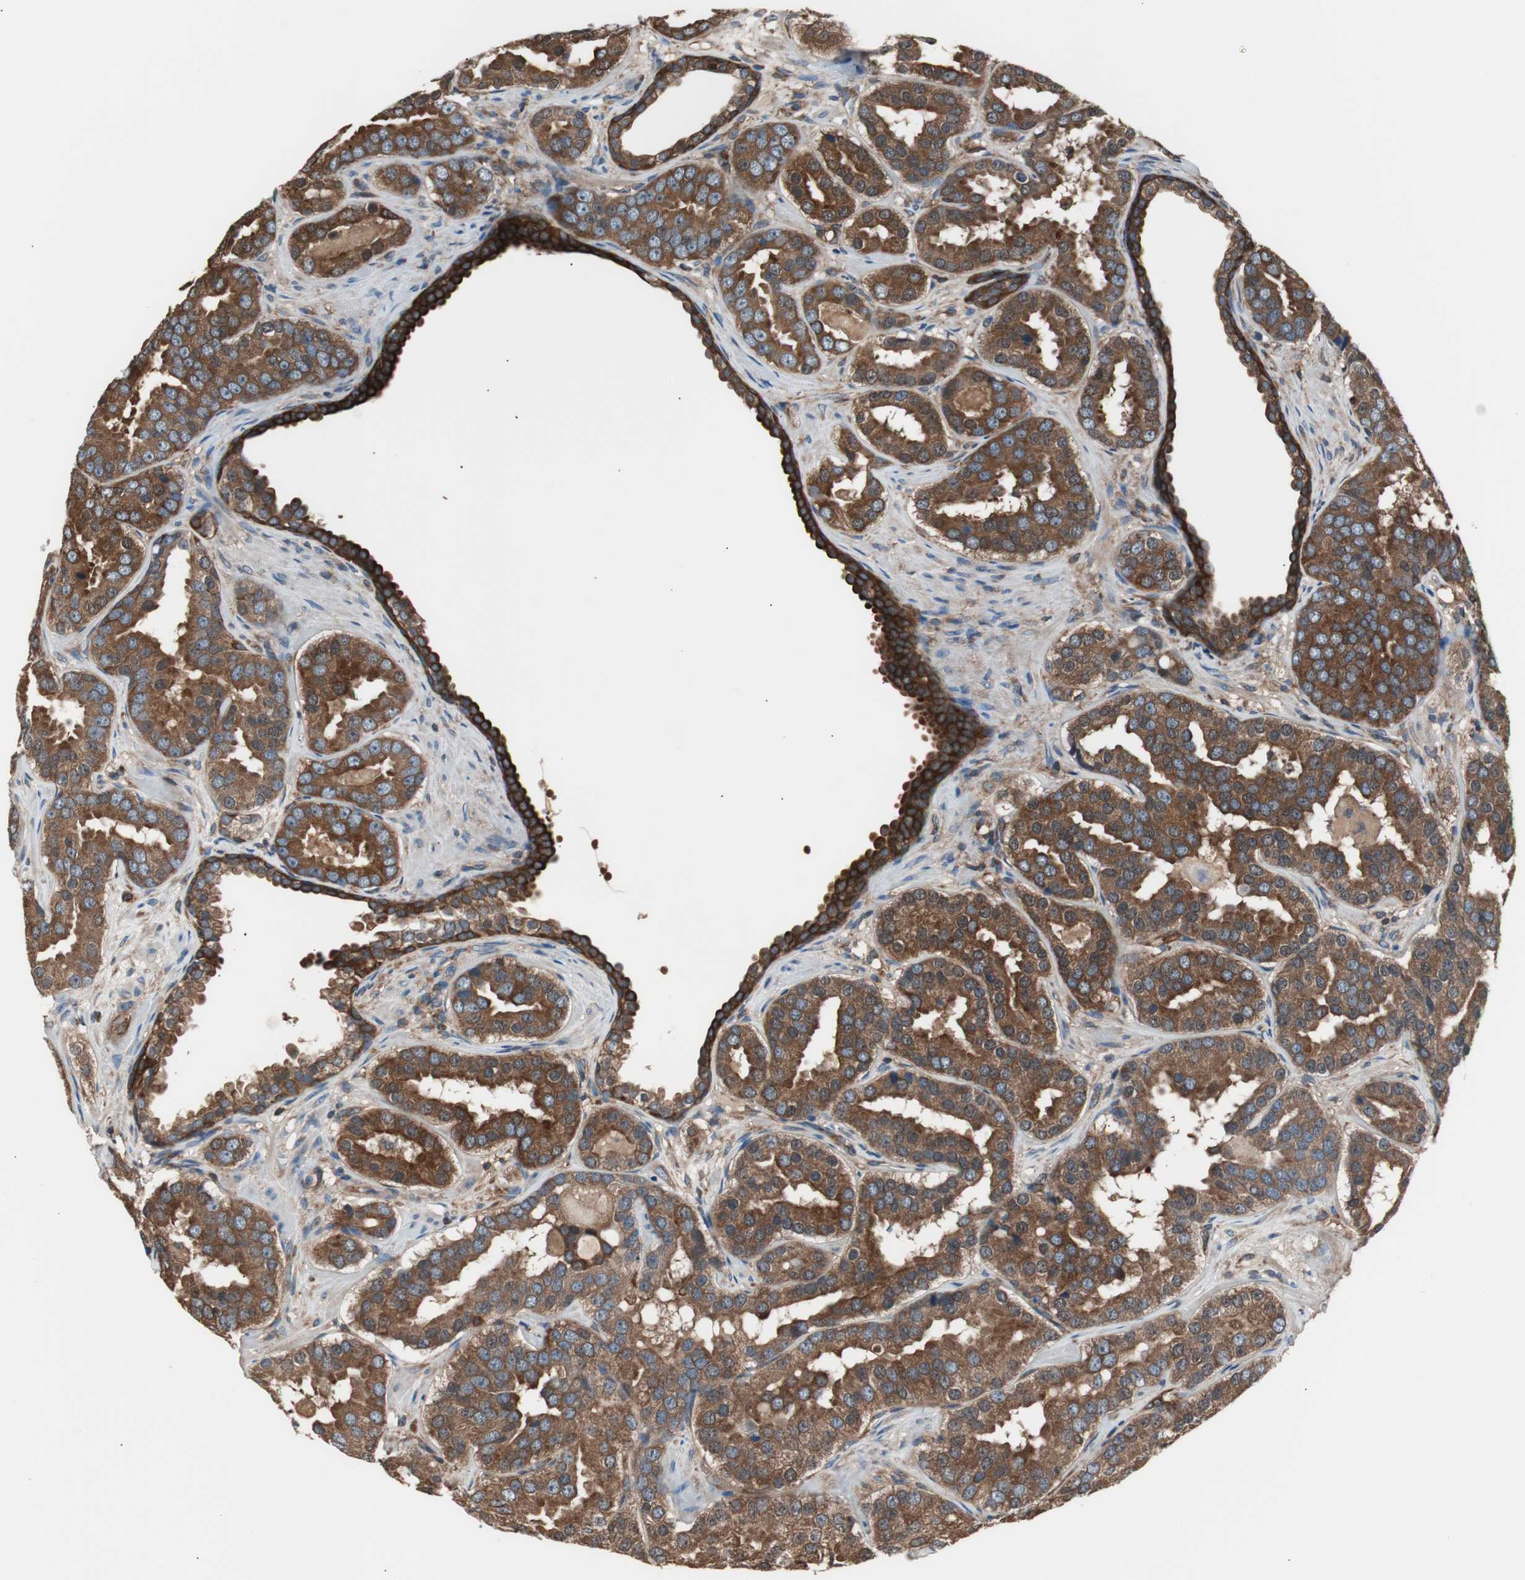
{"staining": {"intensity": "strong", "quantity": ">75%", "location": "cytoplasmic/membranous"}, "tissue": "prostate cancer", "cell_type": "Tumor cells", "image_type": "cancer", "snomed": [{"axis": "morphology", "description": "Adenocarcinoma, Low grade"}, {"axis": "topography", "description": "Prostate"}], "caption": "This histopathology image demonstrates low-grade adenocarcinoma (prostate) stained with immunohistochemistry (IHC) to label a protein in brown. The cytoplasmic/membranous of tumor cells show strong positivity for the protein. Nuclei are counter-stained blue.", "gene": "CAPNS1", "patient": {"sex": "male", "age": 59}}